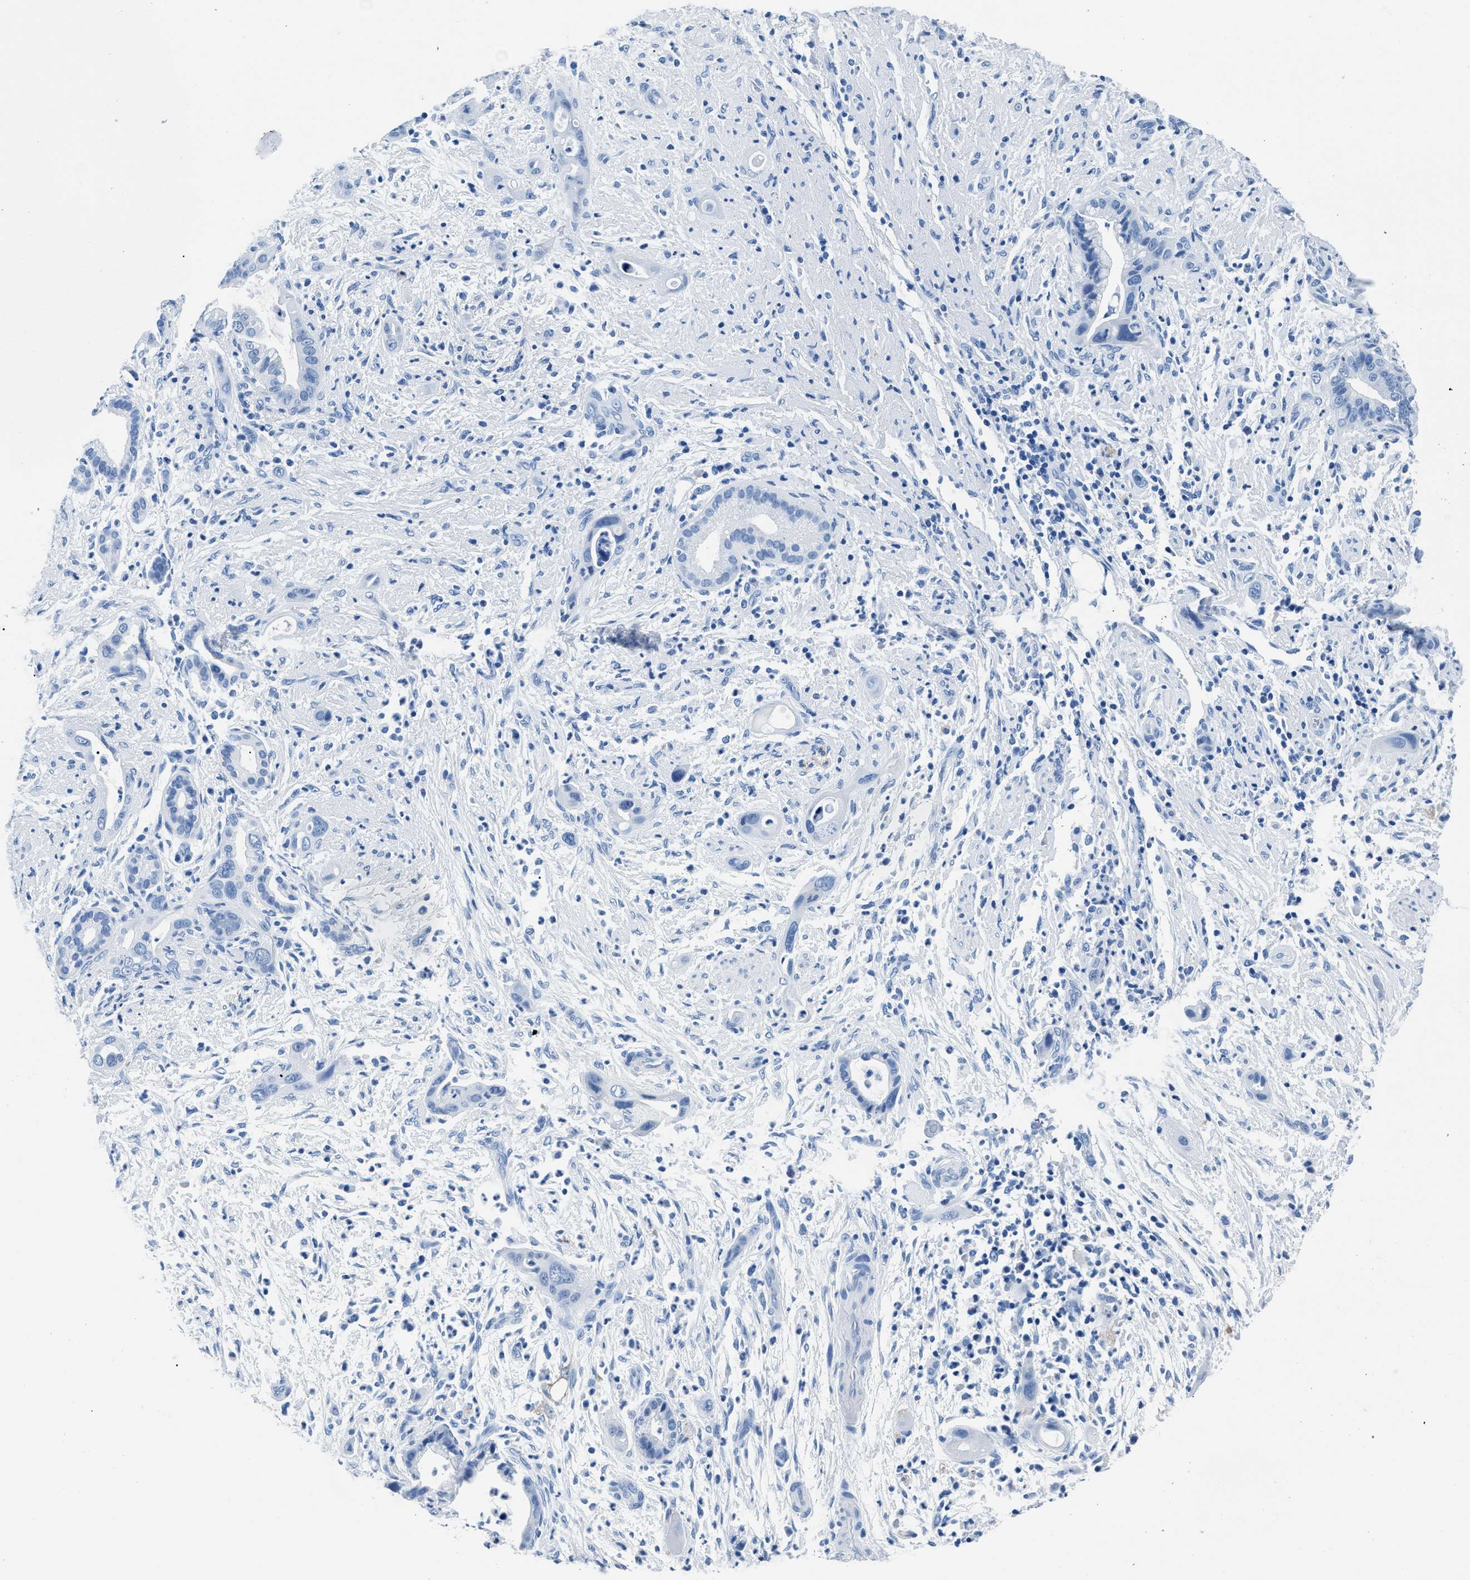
{"staining": {"intensity": "negative", "quantity": "none", "location": "none"}, "tissue": "pancreatic cancer", "cell_type": "Tumor cells", "image_type": "cancer", "snomed": [{"axis": "morphology", "description": "Adenocarcinoma, NOS"}, {"axis": "topography", "description": "Pancreas"}], "caption": "Tumor cells are negative for protein expression in human adenocarcinoma (pancreatic). The staining is performed using DAB (3,3'-diaminobenzidine) brown chromogen with nuclei counter-stained in using hematoxylin.", "gene": "CPS1", "patient": {"sex": "male", "age": 59}}